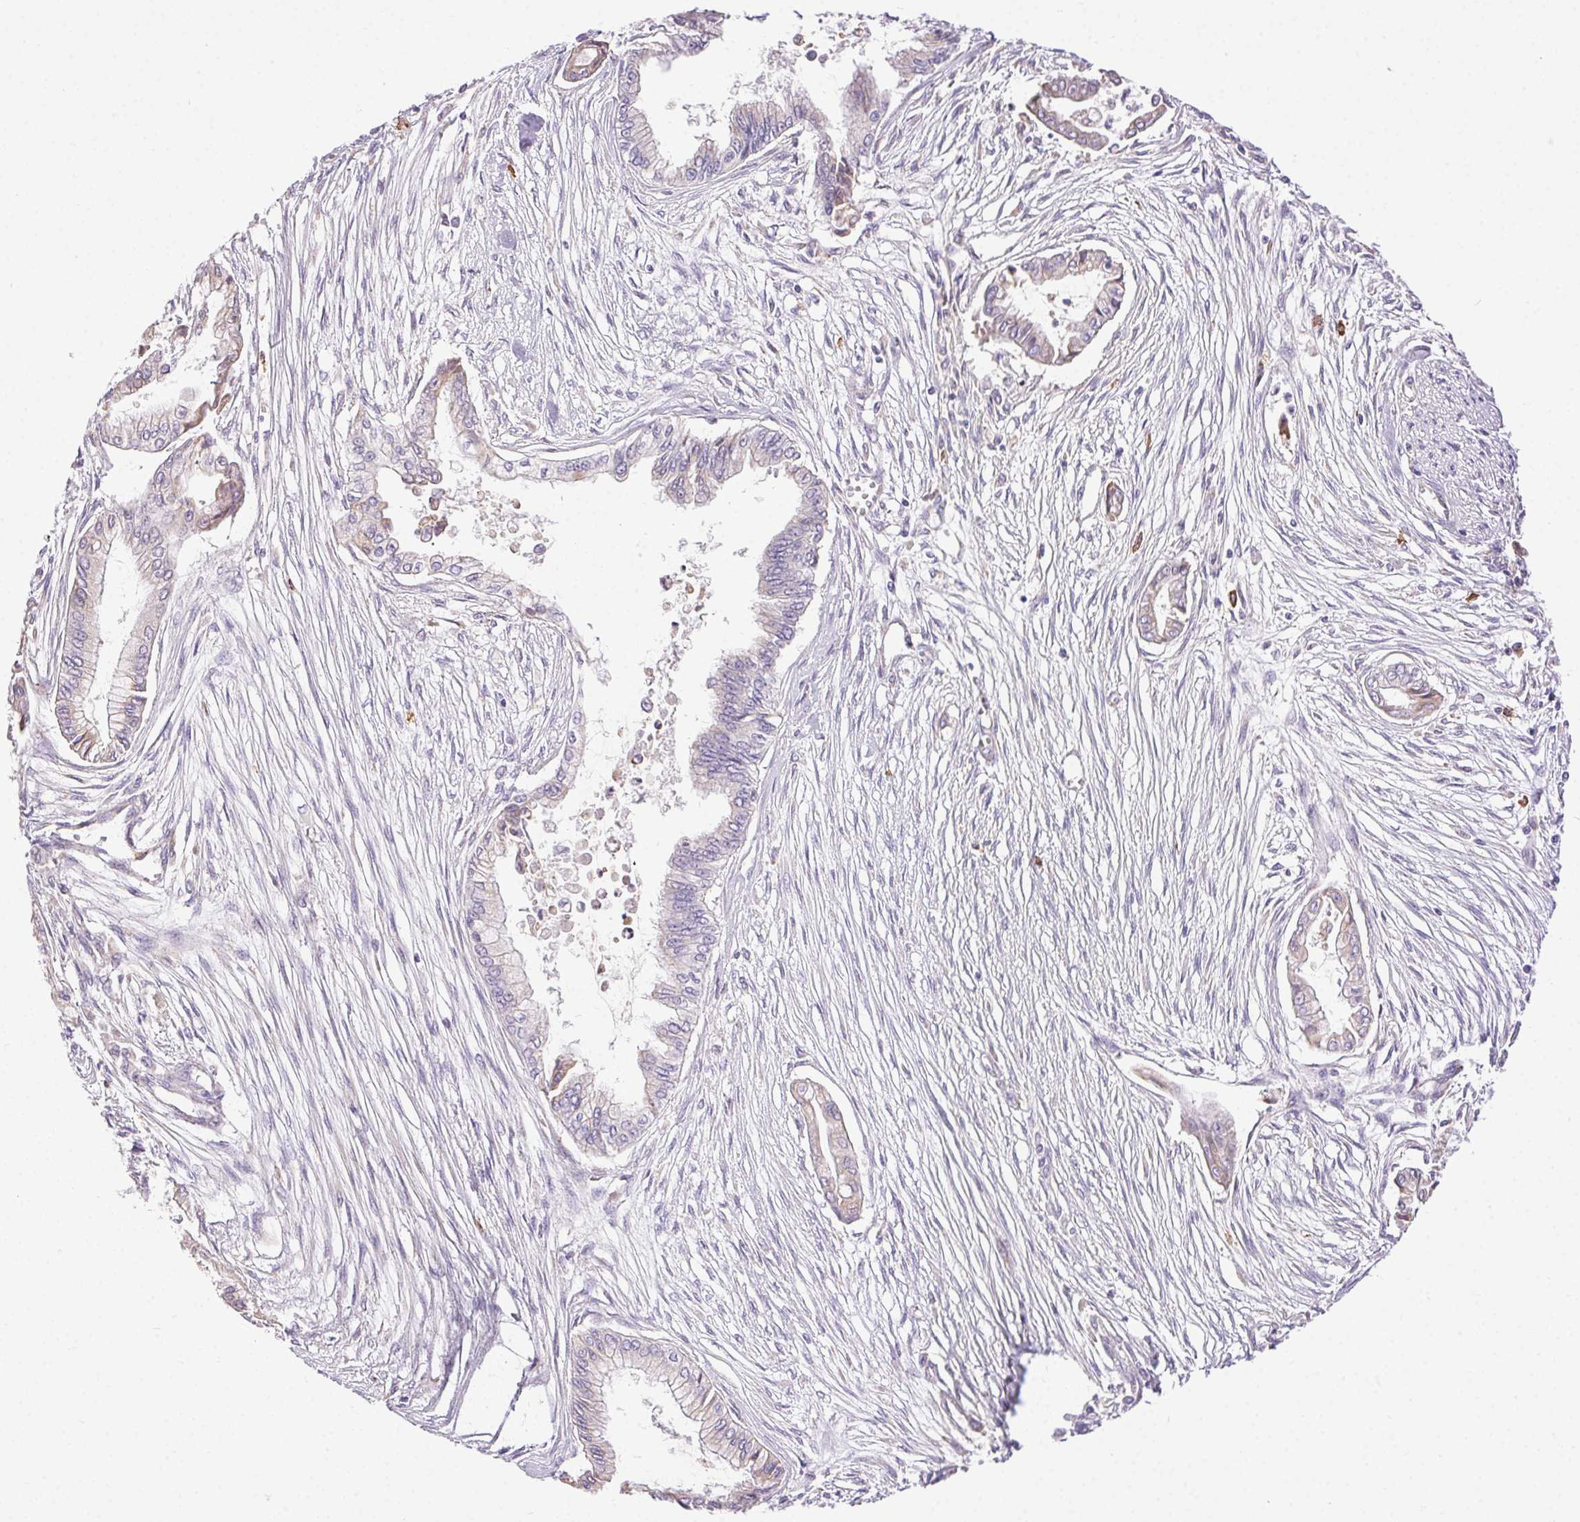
{"staining": {"intensity": "negative", "quantity": "none", "location": "none"}, "tissue": "pancreatic cancer", "cell_type": "Tumor cells", "image_type": "cancer", "snomed": [{"axis": "morphology", "description": "Adenocarcinoma, NOS"}, {"axis": "topography", "description": "Pancreas"}], "caption": "DAB immunohistochemical staining of human pancreatic adenocarcinoma shows no significant expression in tumor cells.", "gene": "SNX31", "patient": {"sex": "female", "age": 68}}